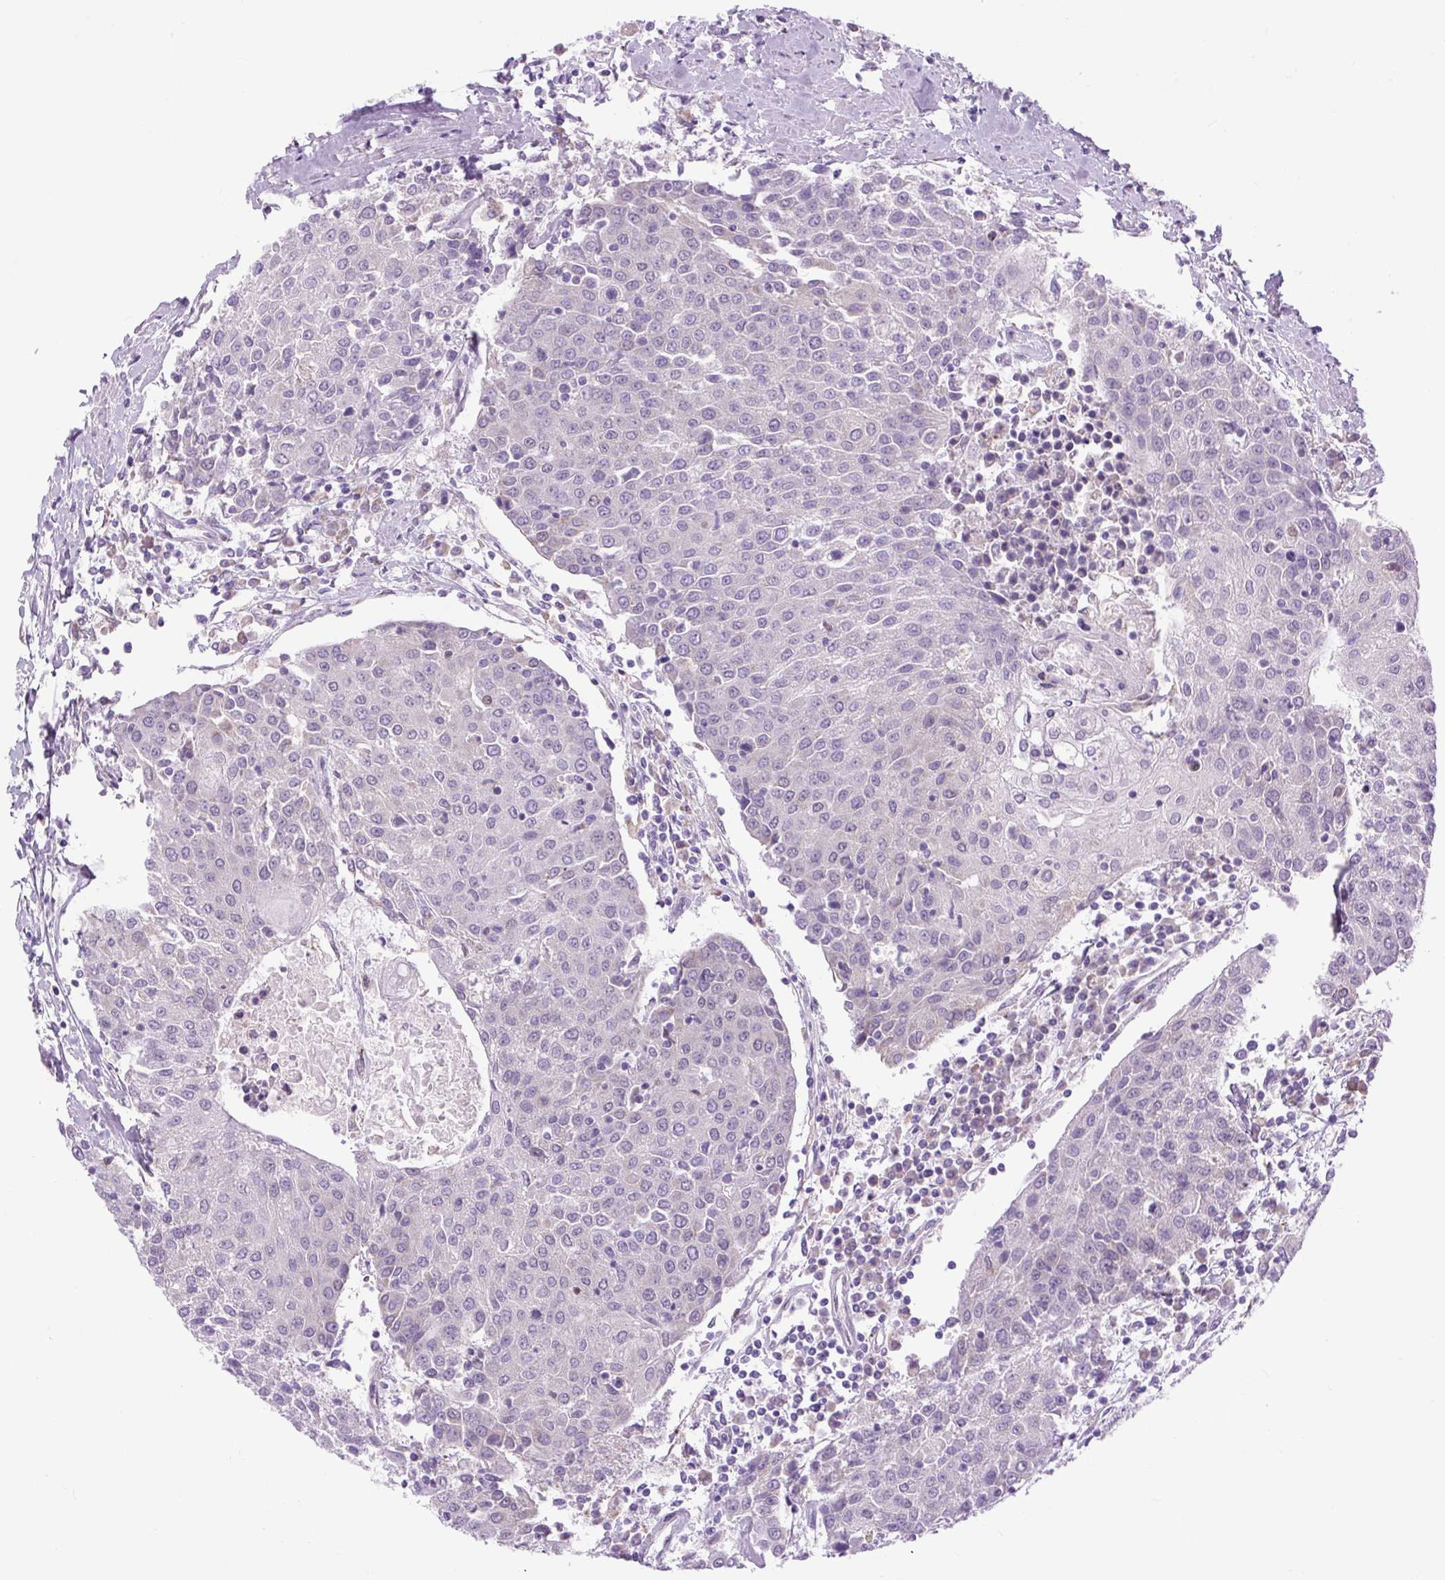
{"staining": {"intensity": "negative", "quantity": "none", "location": "none"}, "tissue": "urothelial cancer", "cell_type": "Tumor cells", "image_type": "cancer", "snomed": [{"axis": "morphology", "description": "Urothelial carcinoma, High grade"}, {"axis": "topography", "description": "Urinary bladder"}], "caption": "Immunohistochemical staining of human urothelial cancer displays no significant staining in tumor cells. (Stains: DAB immunohistochemistry (IHC) with hematoxylin counter stain, Microscopy: brightfield microscopy at high magnification).", "gene": "SCO2", "patient": {"sex": "female", "age": 85}}